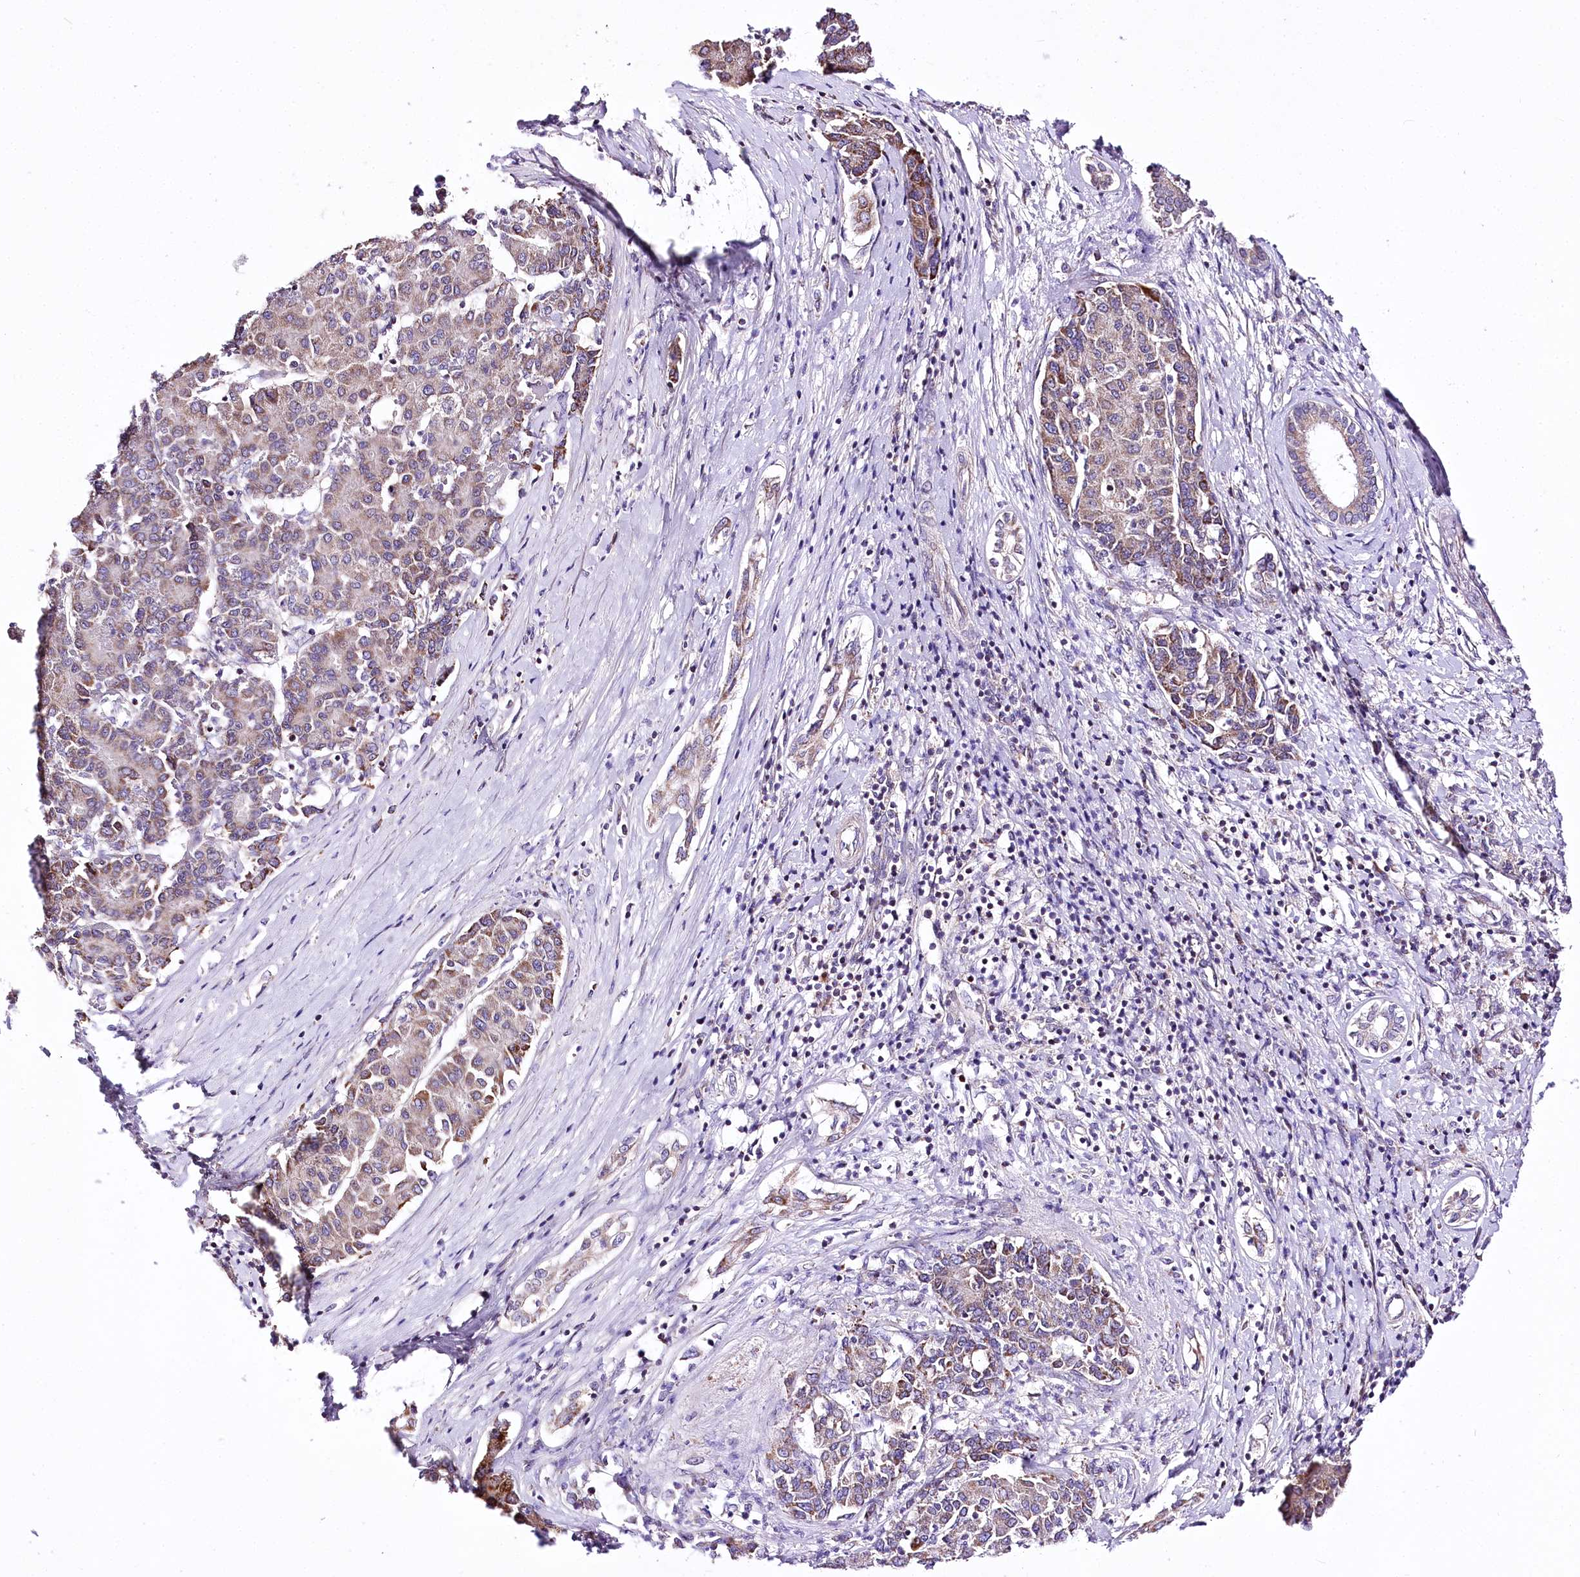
{"staining": {"intensity": "moderate", "quantity": ">75%", "location": "cytoplasmic/membranous"}, "tissue": "liver cancer", "cell_type": "Tumor cells", "image_type": "cancer", "snomed": [{"axis": "morphology", "description": "Carcinoma, Hepatocellular, NOS"}, {"axis": "topography", "description": "Liver"}], "caption": "Tumor cells show moderate cytoplasmic/membranous staining in approximately >75% of cells in liver cancer.", "gene": "ATE1", "patient": {"sex": "male", "age": 65}}